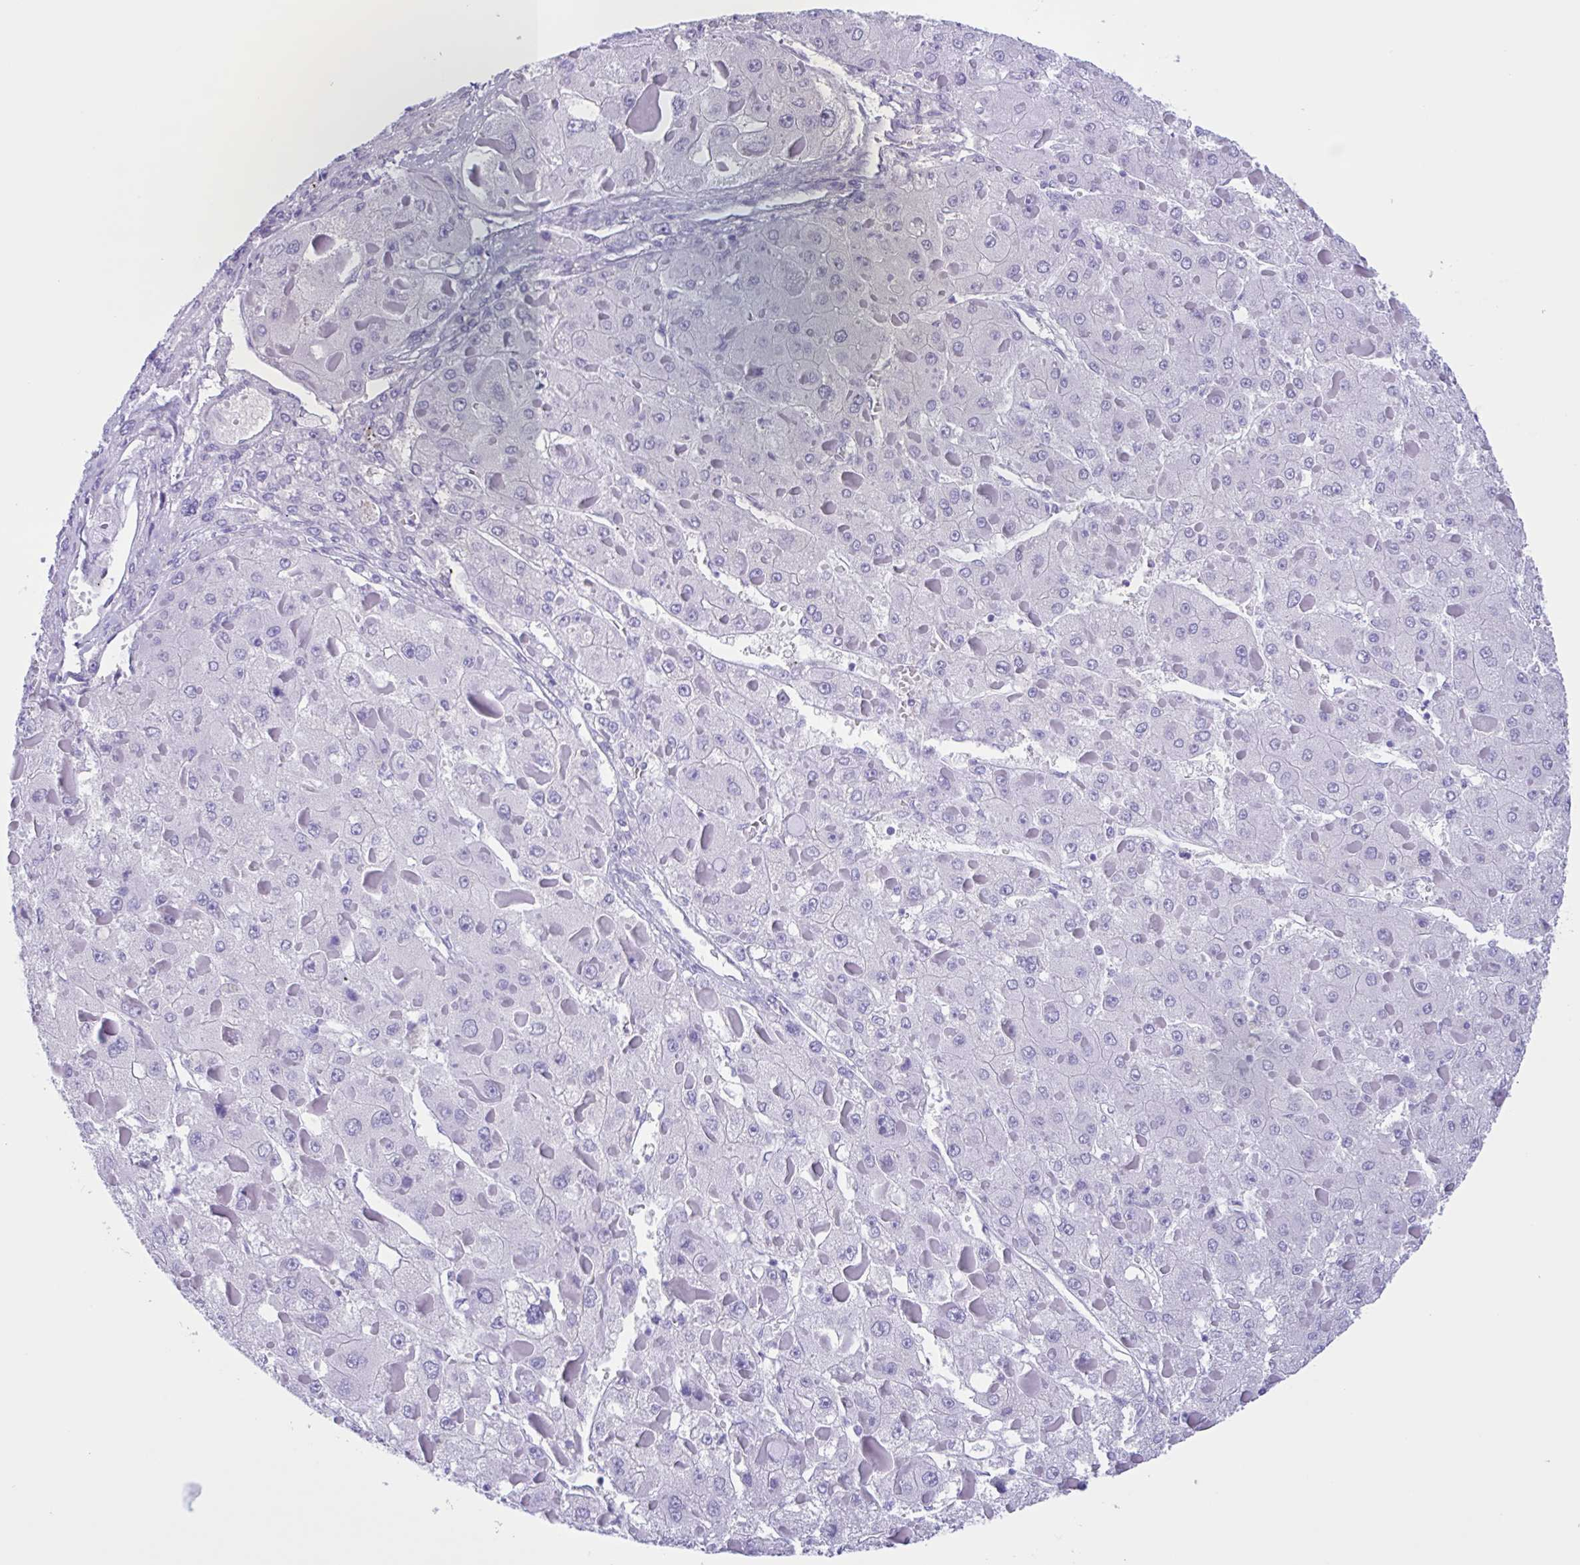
{"staining": {"intensity": "negative", "quantity": "none", "location": "none"}, "tissue": "liver cancer", "cell_type": "Tumor cells", "image_type": "cancer", "snomed": [{"axis": "morphology", "description": "Carcinoma, Hepatocellular, NOS"}, {"axis": "topography", "description": "Liver"}], "caption": "DAB immunohistochemical staining of liver cancer demonstrates no significant positivity in tumor cells.", "gene": "ZNF850", "patient": {"sex": "female", "age": 73}}